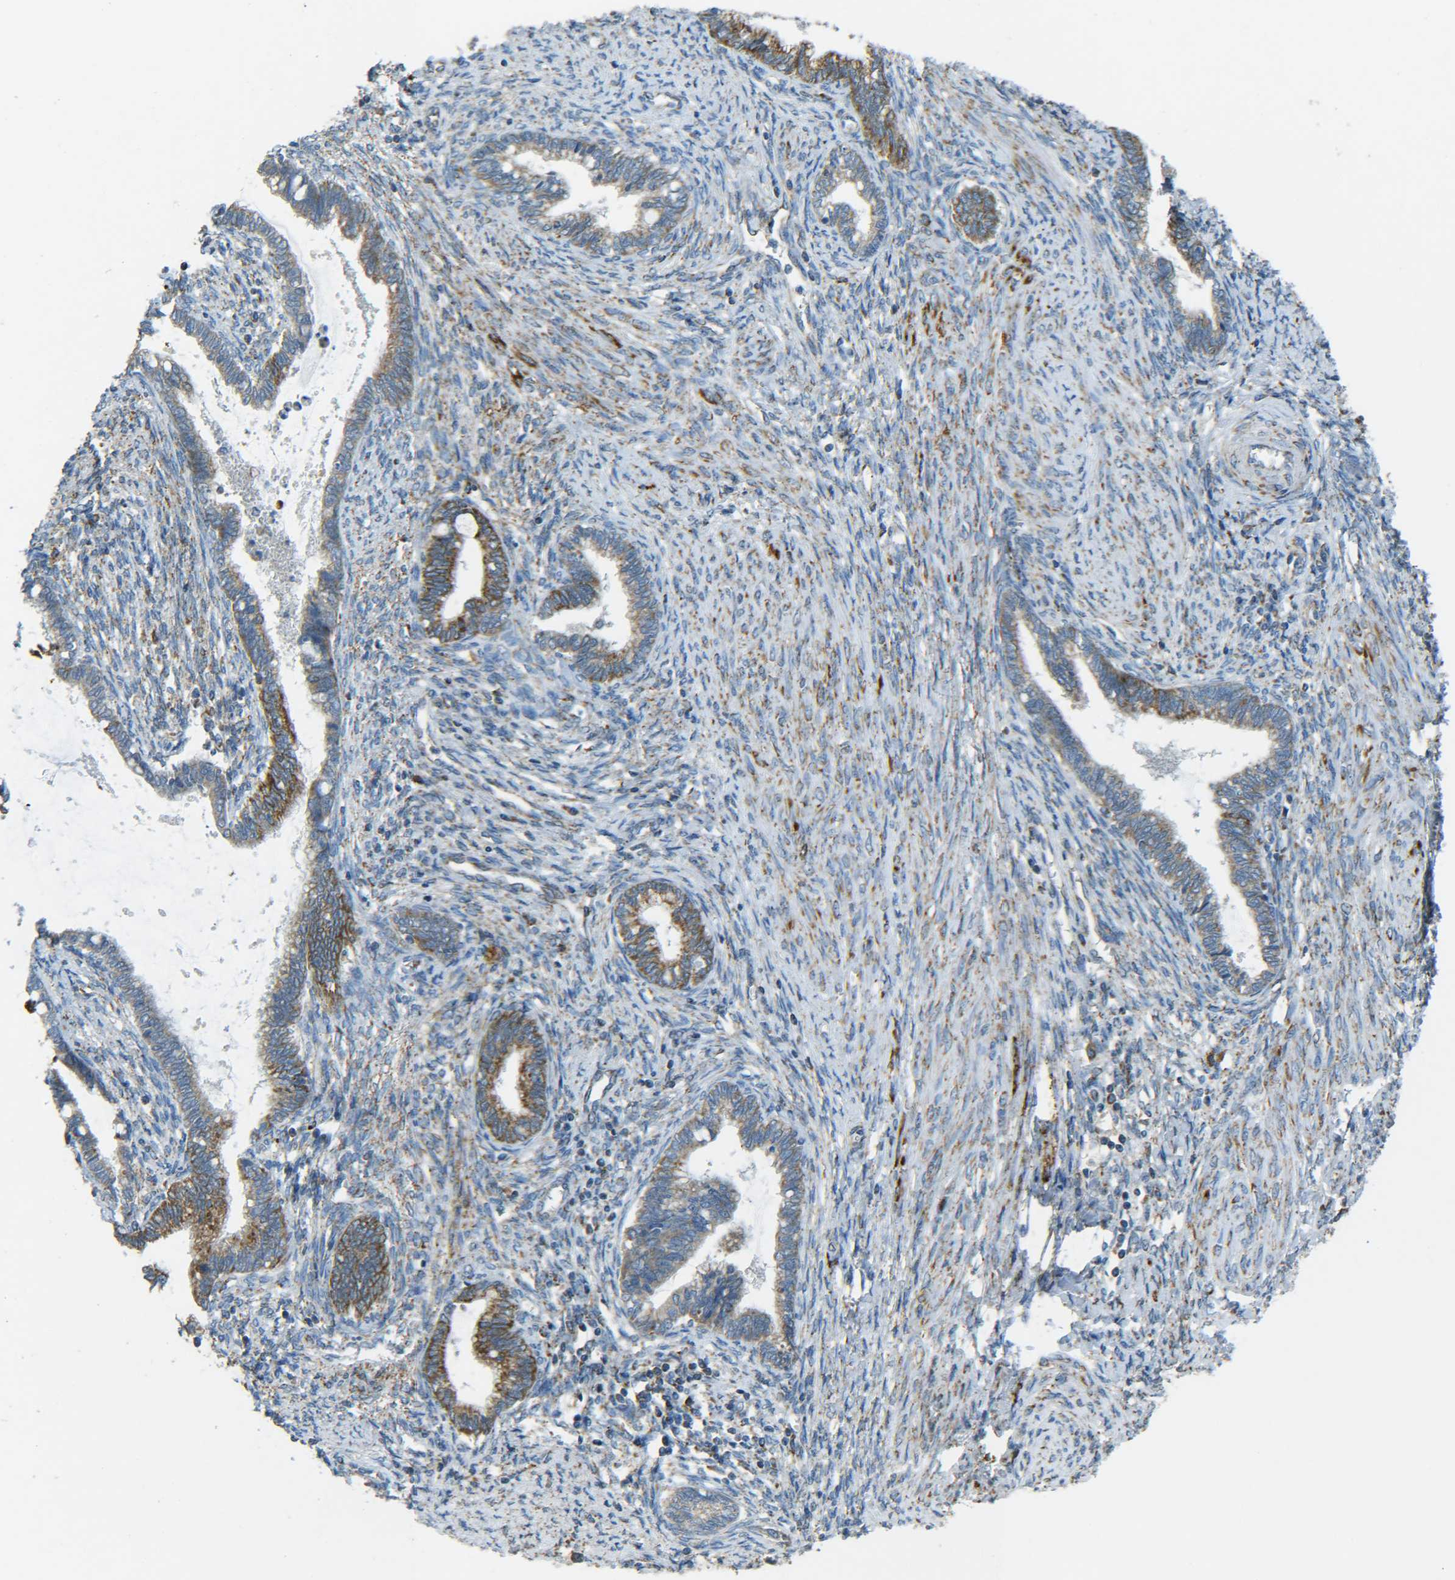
{"staining": {"intensity": "moderate", "quantity": ">75%", "location": "cytoplasmic/membranous"}, "tissue": "cervical cancer", "cell_type": "Tumor cells", "image_type": "cancer", "snomed": [{"axis": "morphology", "description": "Adenocarcinoma, NOS"}, {"axis": "topography", "description": "Cervix"}], "caption": "Immunohistochemistry histopathology image of cervical cancer (adenocarcinoma) stained for a protein (brown), which displays medium levels of moderate cytoplasmic/membranous positivity in approximately >75% of tumor cells.", "gene": "CYB5R1", "patient": {"sex": "female", "age": 44}}